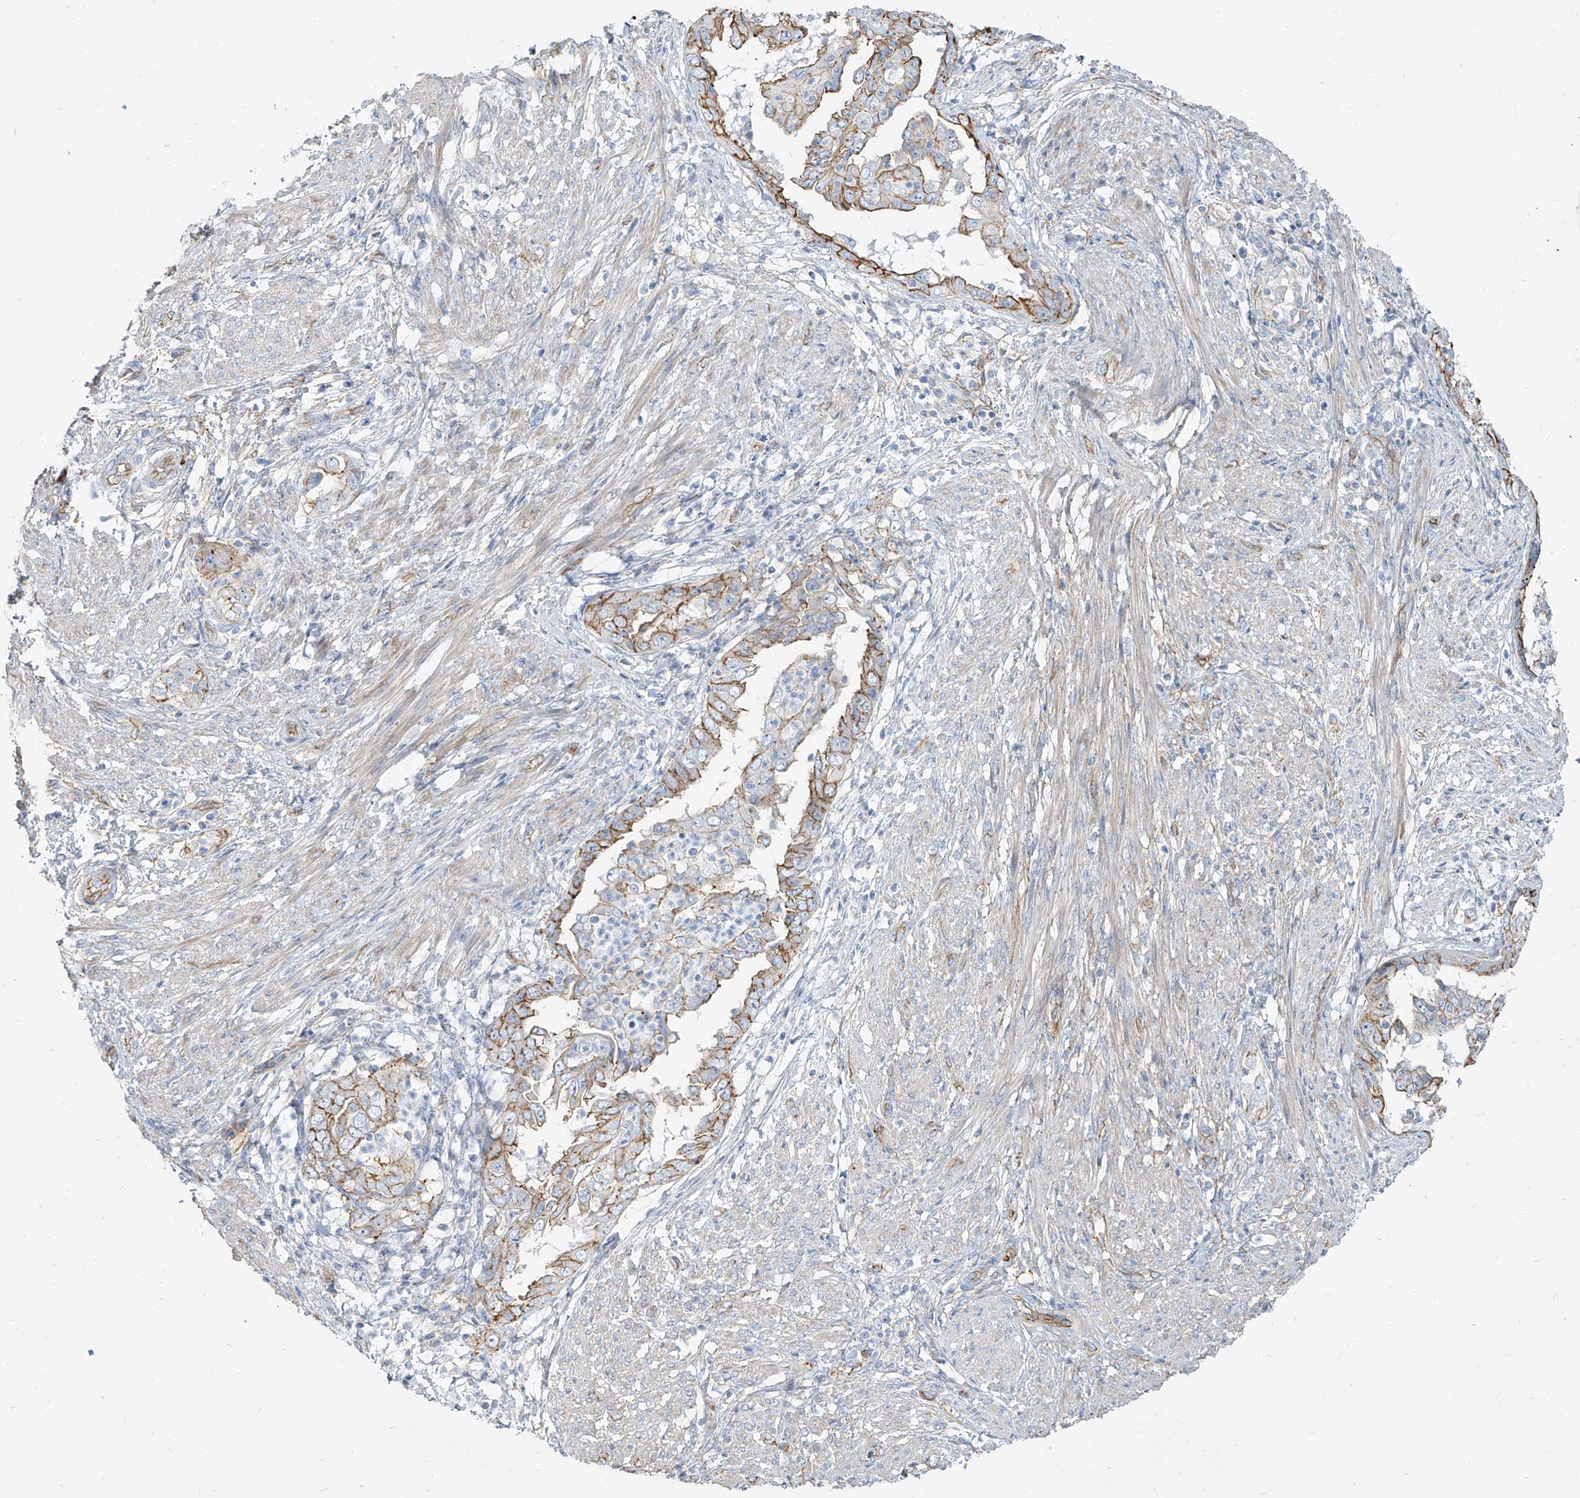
{"staining": {"intensity": "moderate", "quantity": "25%-75%", "location": "cytoplasmic/membranous"}, "tissue": "endometrial cancer", "cell_type": "Tumor cells", "image_type": "cancer", "snomed": [{"axis": "morphology", "description": "Adenocarcinoma, NOS"}, {"axis": "topography", "description": "Endometrium"}], "caption": "The micrograph demonstrates a brown stain indicating the presence of a protein in the cytoplasmic/membranous of tumor cells in endometrial adenocarcinoma.", "gene": "TXLNB", "patient": {"sex": "female", "age": 85}}